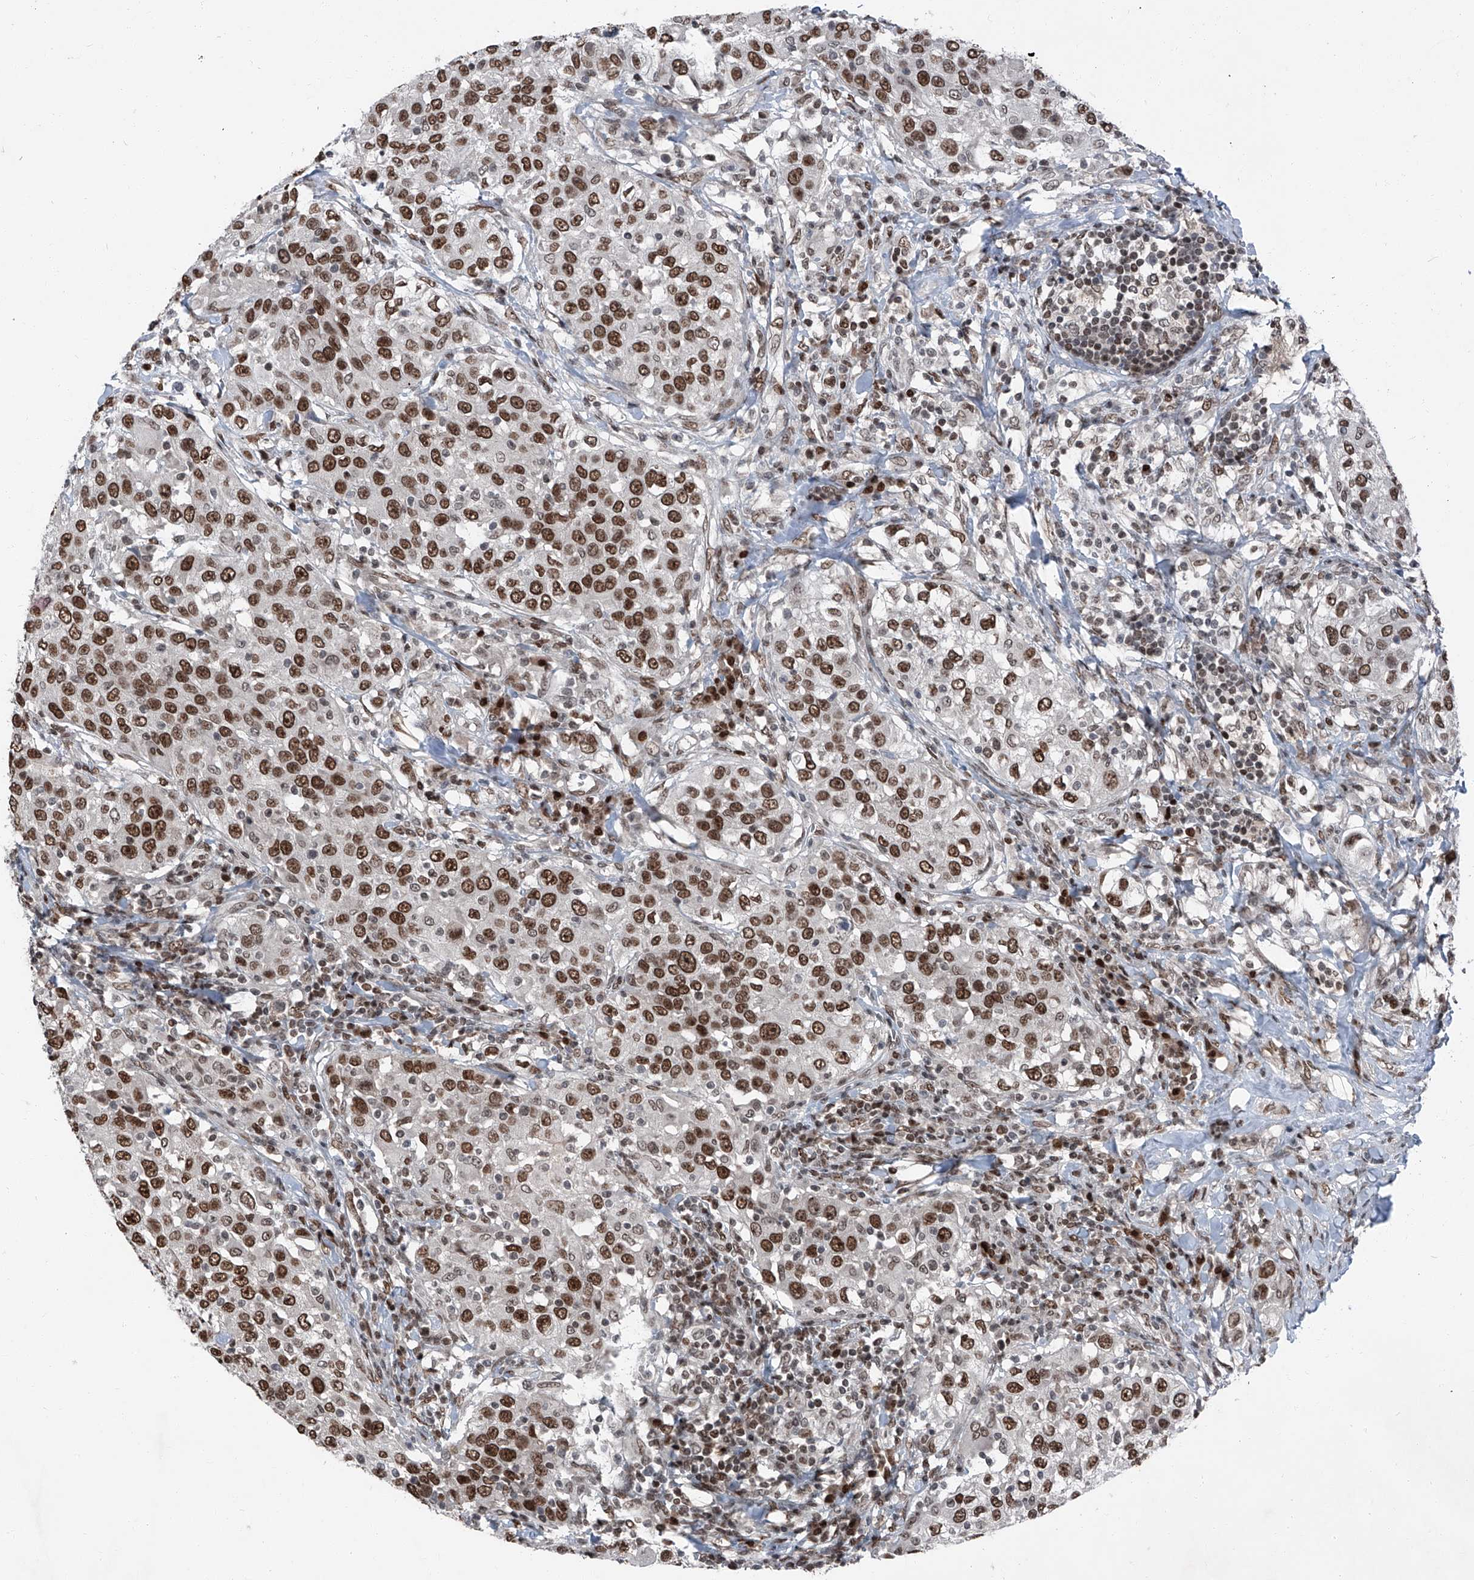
{"staining": {"intensity": "strong", "quantity": ">75%", "location": "nuclear"}, "tissue": "urothelial cancer", "cell_type": "Tumor cells", "image_type": "cancer", "snomed": [{"axis": "morphology", "description": "Urothelial carcinoma, High grade"}, {"axis": "topography", "description": "Urinary bladder"}], "caption": "DAB (3,3'-diaminobenzidine) immunohistochemical staining of urothelial cancer reveals strong nuclear protein positivity in approximately >75% of tumor cells.", "gene": "BMI1", "patient": {"sex": "female", "age": 80}}